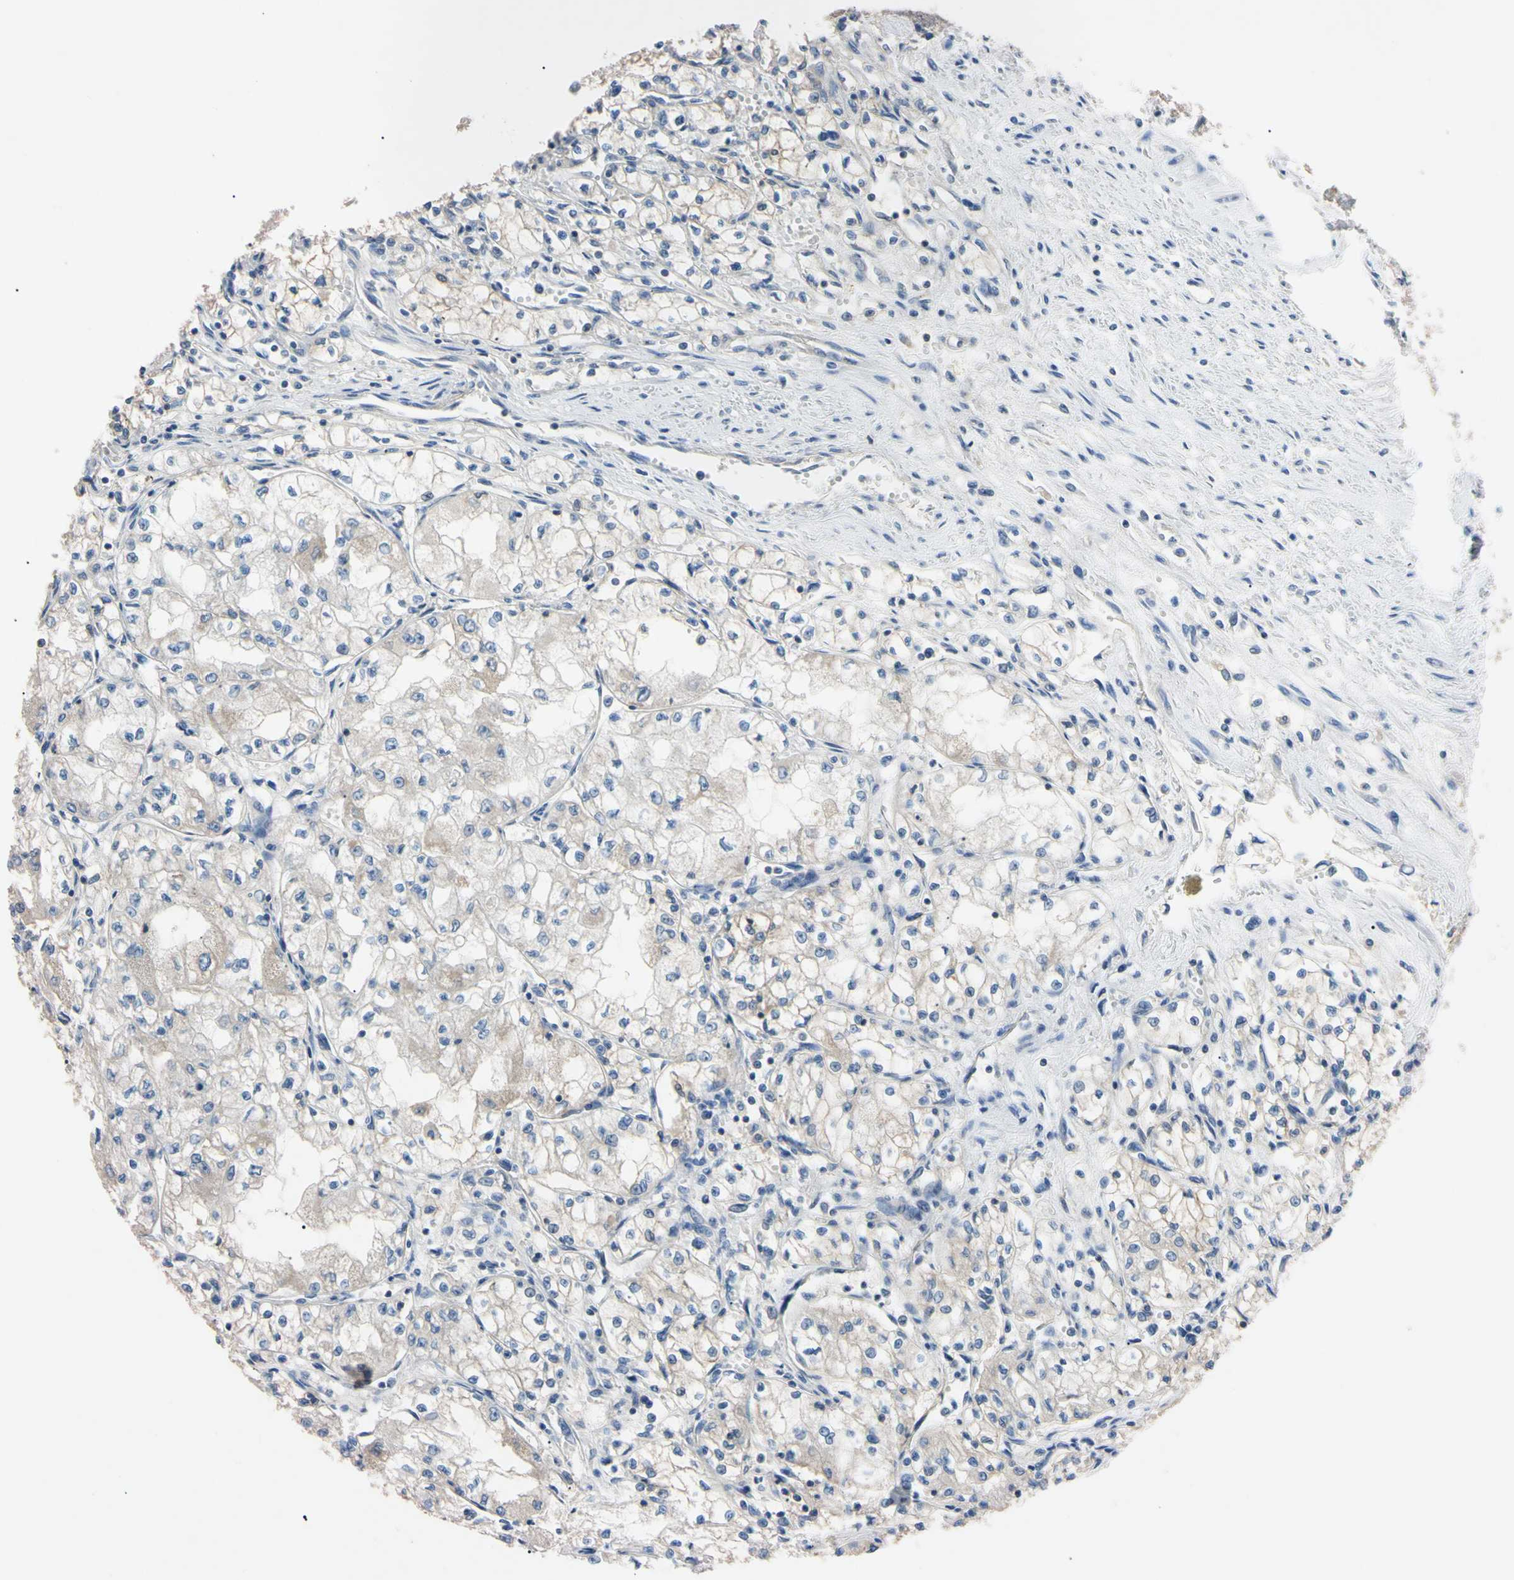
{"staining": {"intensity": "weak", "quantity": "<25%", "location": "cytoplasmic/membranous"}, "tissue": "renal cancer", "cell_type": "Tumor cells", "image_type": "cancer", "snomed": [{"axis": "morphology", "description": "Normal tissue, NOS"}, {"axis": "morphology", "description": "Adenocarcinoma, NOS"}, {"axis": "topography", "description": "Kidney"}], "caption": "A histopathology image of human renal adenocarcinoma is negative for staining in tumor cells.", "gene": "PNKD", "patient": {"sex": "male", "age": 59}}